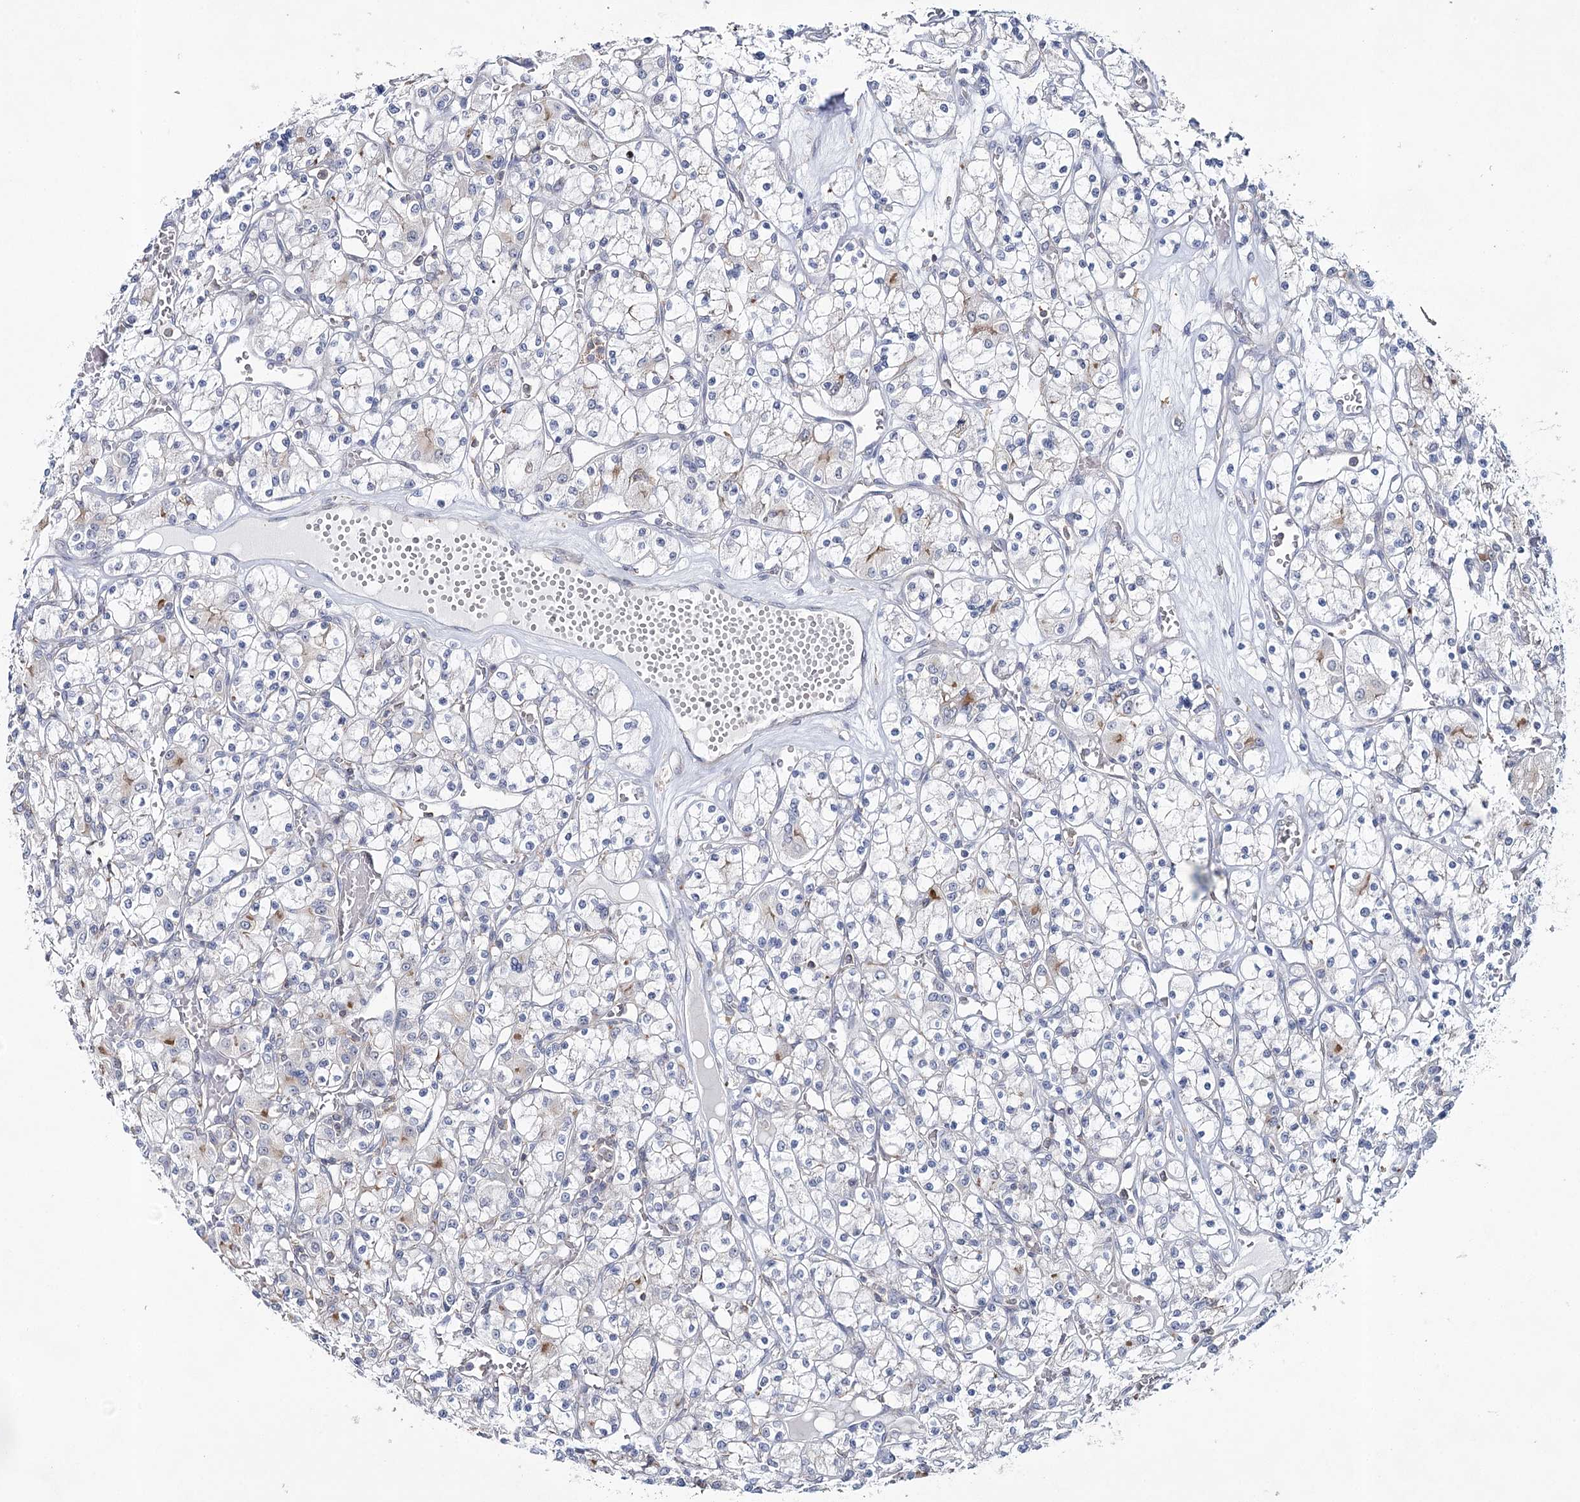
{"staining": {"intensity": "moderate", "quantity": "<25%", "location": "cytoplasmic/membranous"}, "tissue": "renal cancer", "cell_type": "Tumor cells", "image_type": "cancer", "snomed": [{"axis": "morphology", "description": "Adenocarcinoma, NOS"}, {"axis": "topography", "description": "Kidney"}], "caption": "Immunohistochemical staining of human renal cancer displays moderate cytoplasmic/membranous protein staining in about <25% of tumor cells.", "gene": "ZC3H8", "patient": {"sex": "female", "age": 59}}